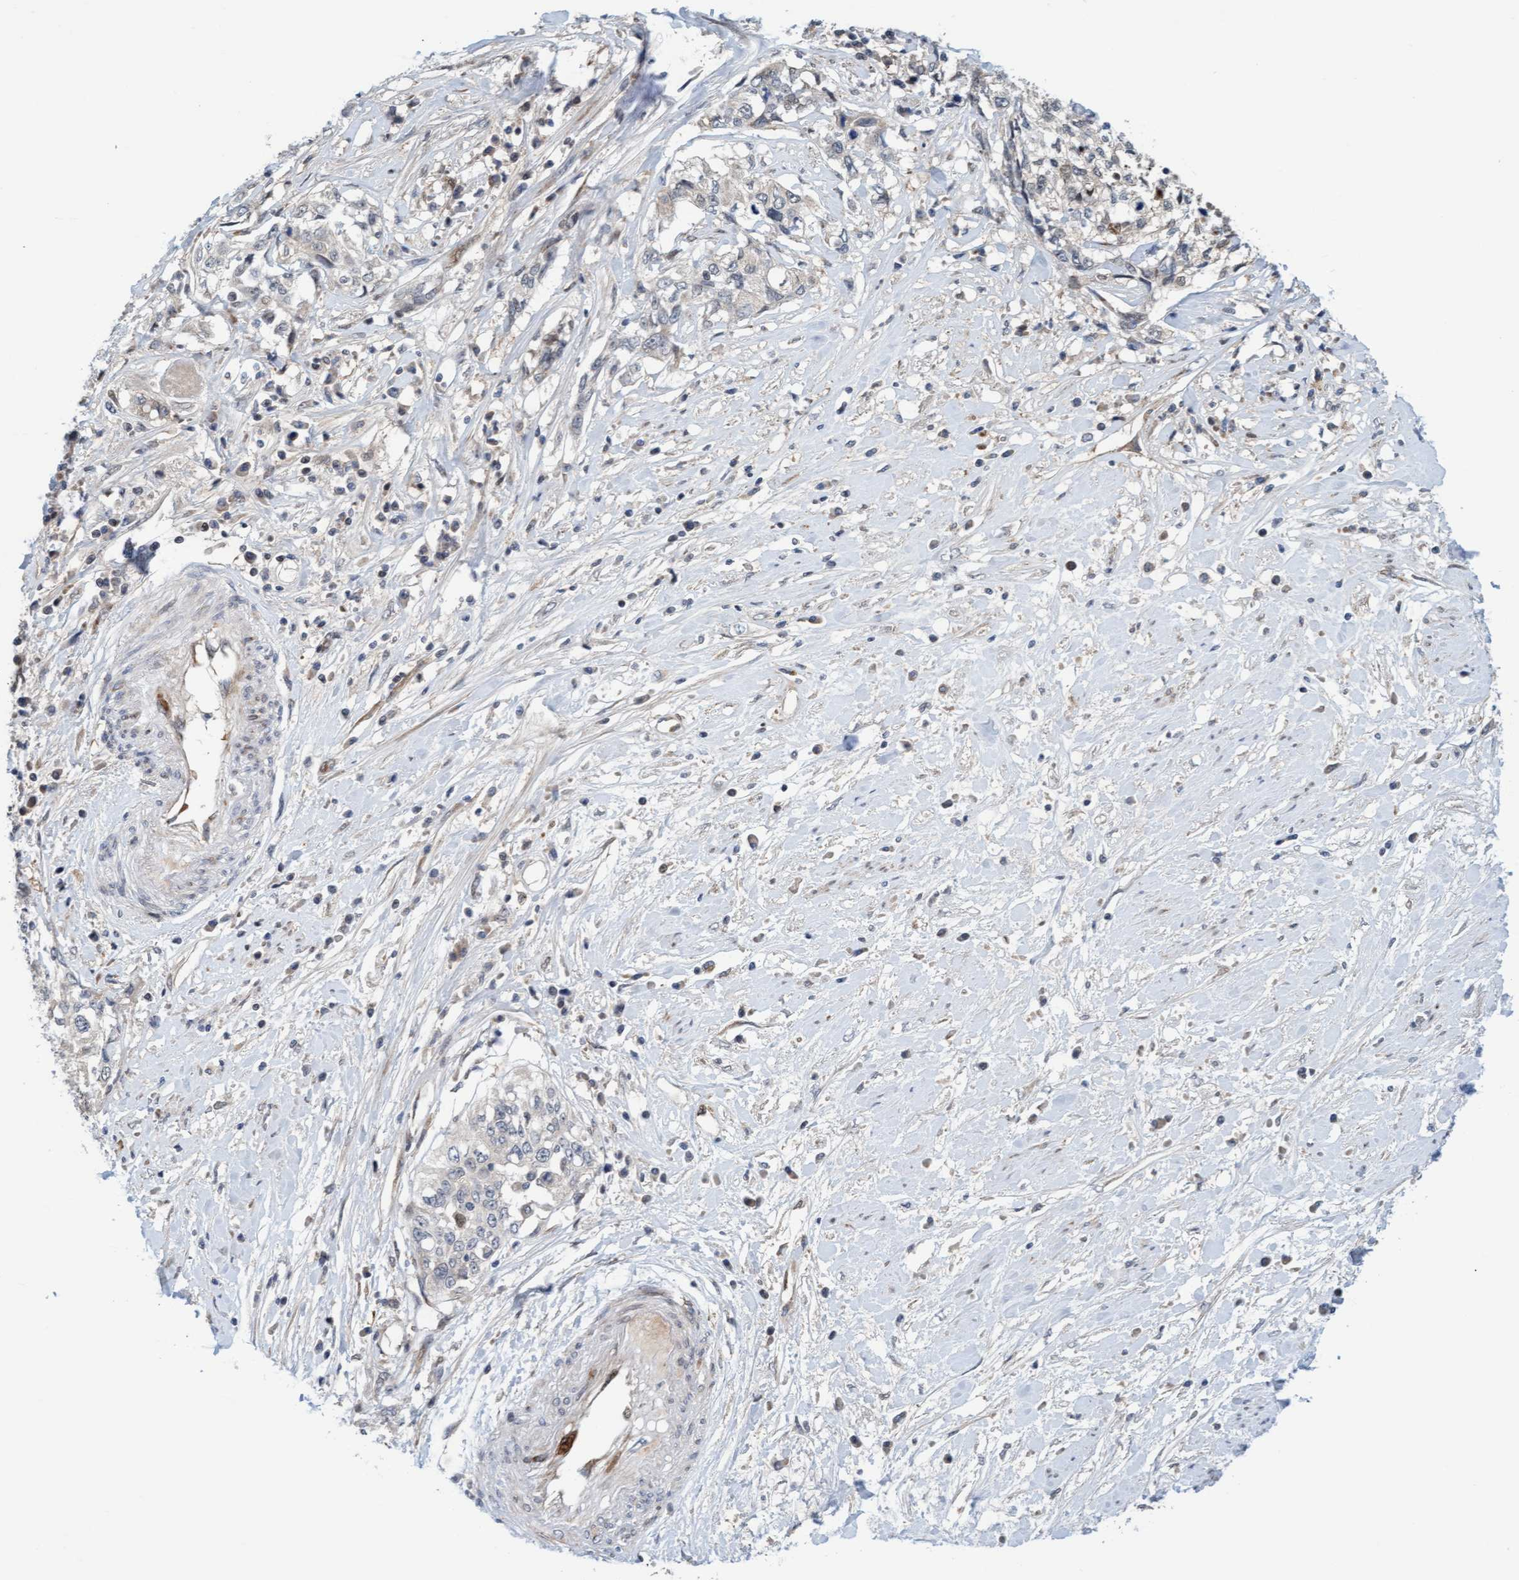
{"staining": {"intensity": "negative", "quantity": "none", "location": "none"}, "tissue": "cervical cancer", "cell_type": "Tumor cells", "image_type": "cancer", "snomed": [{"axis": "morphology", "description": "Squamous cell carcinoma, NOS"}, {"axis": "topography", "description": "Cervix"}], "caption": "Cervical squamous cell carcinoma was stained to show a protein in brown. There is no significant expression in tumor cells.", "gene": "EIF4EBP1", "patient": {"sex": "female", "age": 57}}